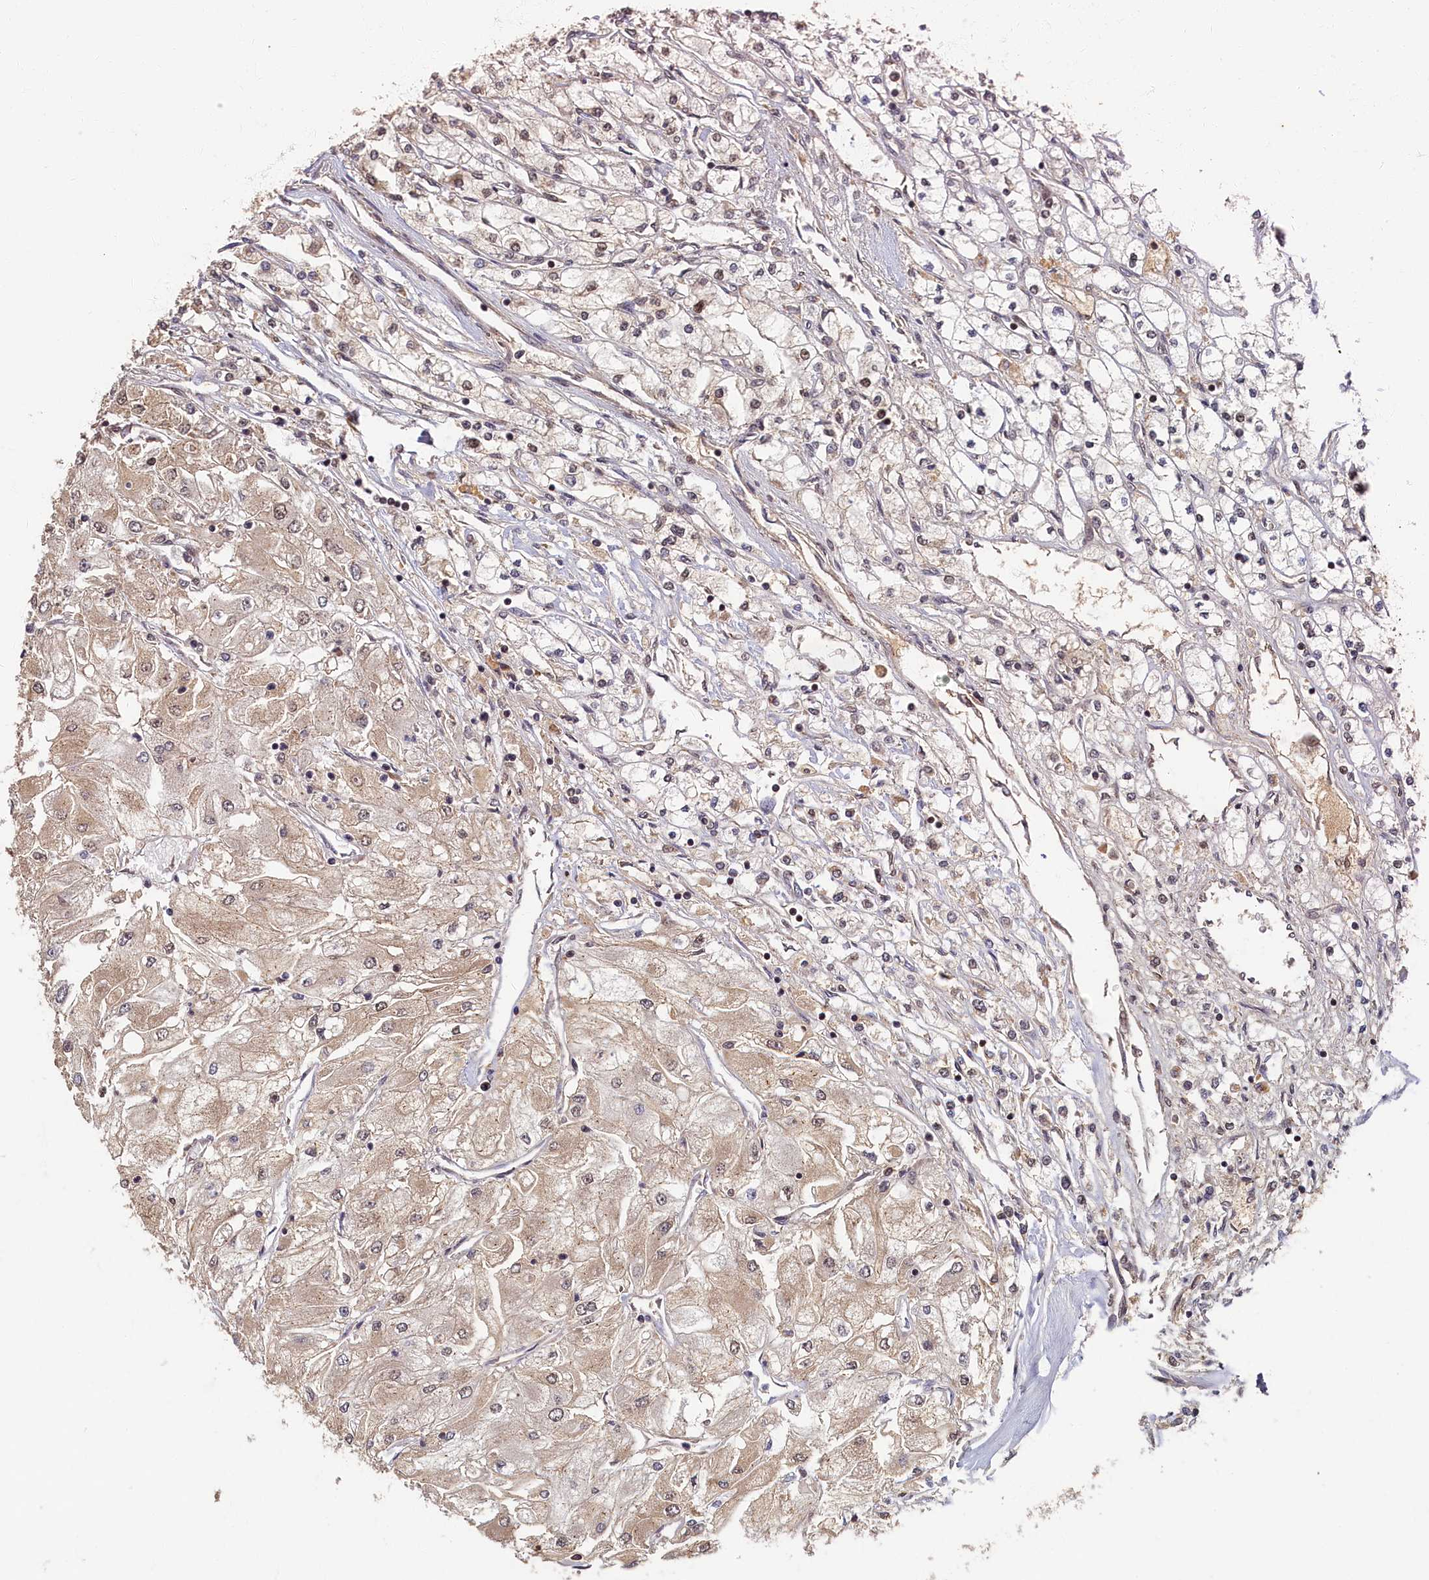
{"staining": {"intensity": "weak", "quantity": "<25%", "location": "cytoplasmic/membranous,nuclear"}, "tissue": "renal cancer", "cell_type": "Tumor cells", "image_type": "cancer", "snomed": [{"axis": "morphology", "description": "Adenocarcinoma, NOS"}, {"axis": "topography", "description": "Kidney"}], "caption": "Immunohistochemistry (IHC) image of renal cancer (adenocarcinoma) stained for a protein (brown), which demonstrates no positivity in tumor cells. (DAB immunohistochemistry with hematoxylin counter stain).", "gene": "CKAP2L", "patient": {"sex": "male", "age": 80}}